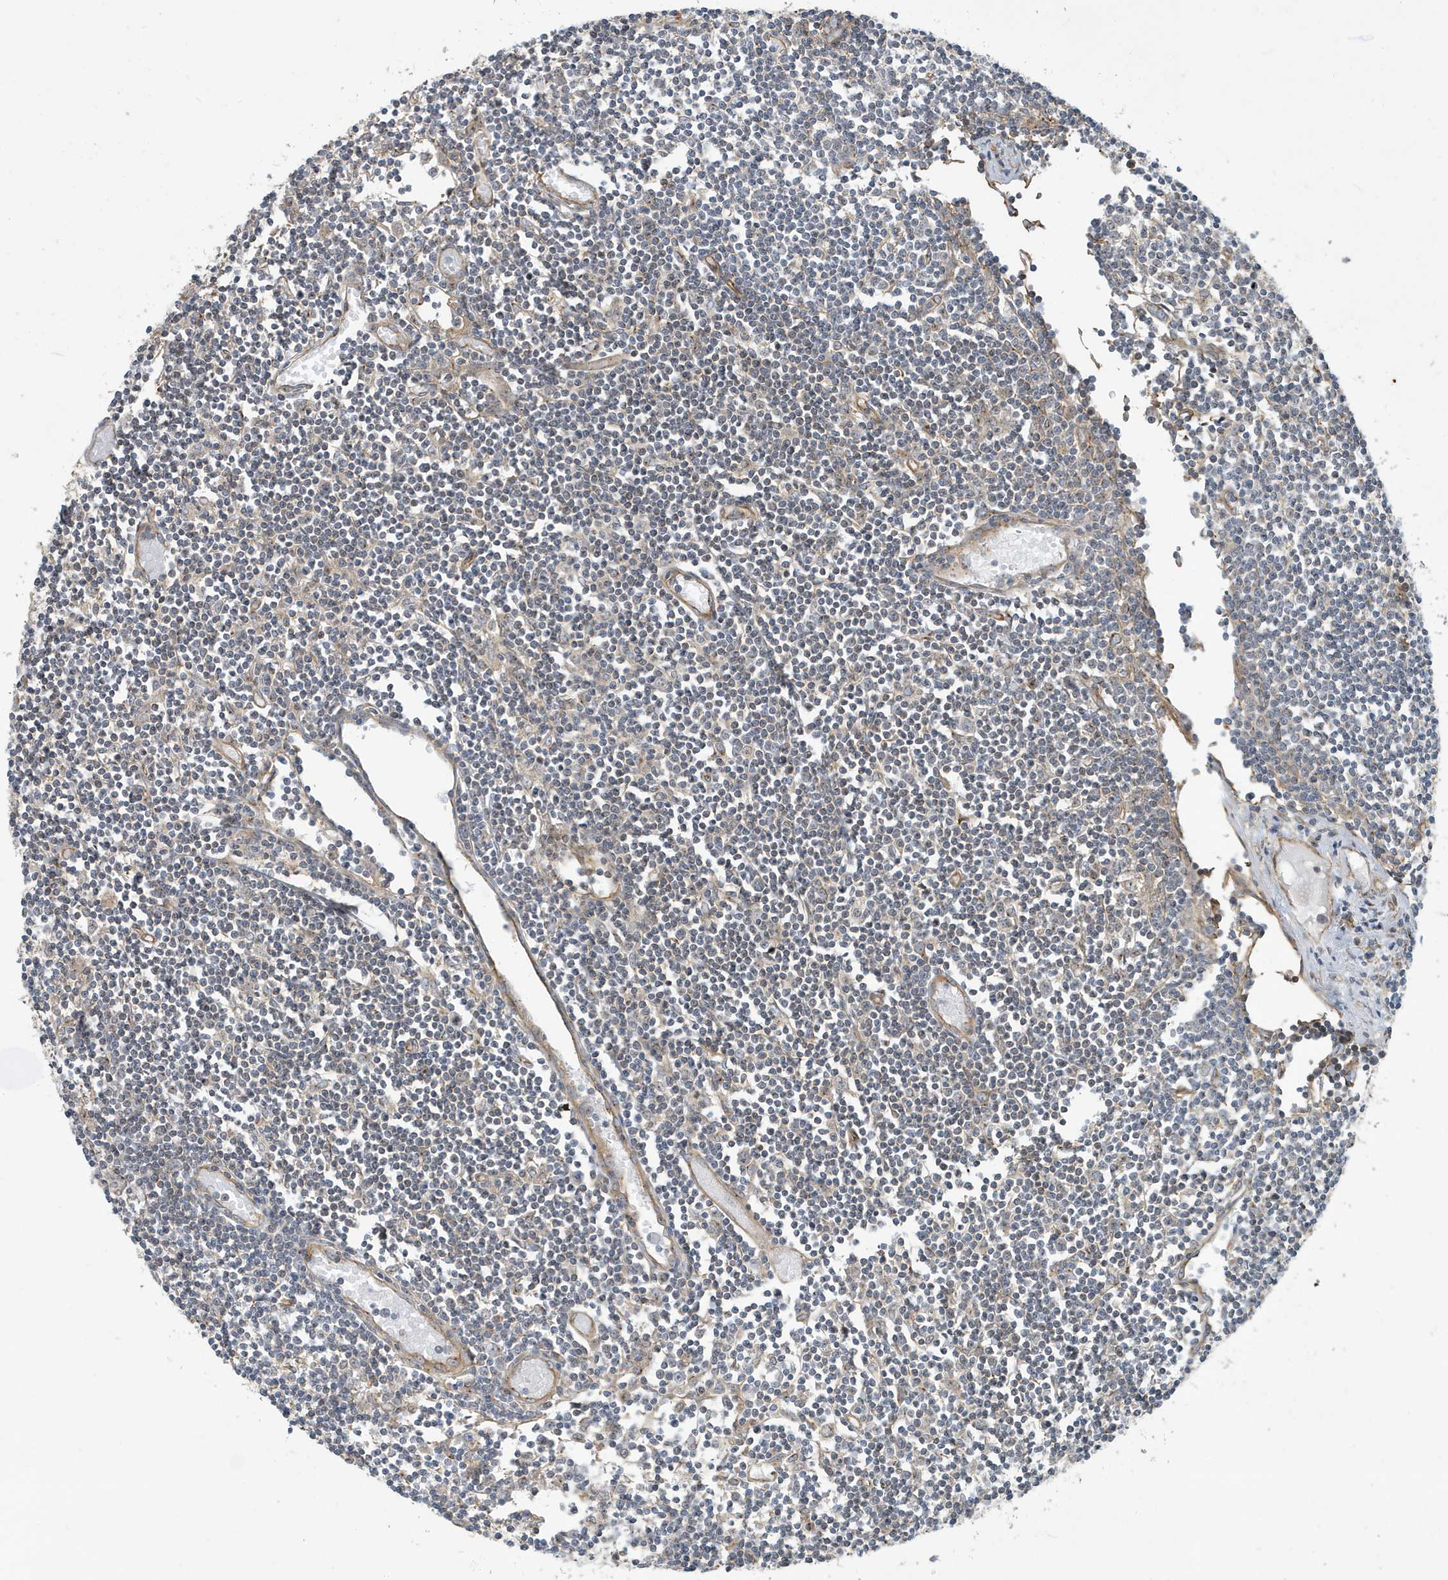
{"staining": {"intensity": "moderate", "quantity": "<25%", "location": "cytoplasmic/membranous"}, "tissue": "lymph node", "cell_type": "Non-germinal center cells", "image_type": "normal", "snomed": [{"axis": "morphology", "description": "Normal tissue, NOS"}, {"axis": "topography", "description": "Lymph node"}], "caption": "IHC image of benign lymph node stained for a protein (brown), which displays low levels of moderate cytoplasmic/membranous expression in approximately <25% of non-germinal center cells.", "gene": "ATP23", "patient": {"sex": "female", "age": 11}}